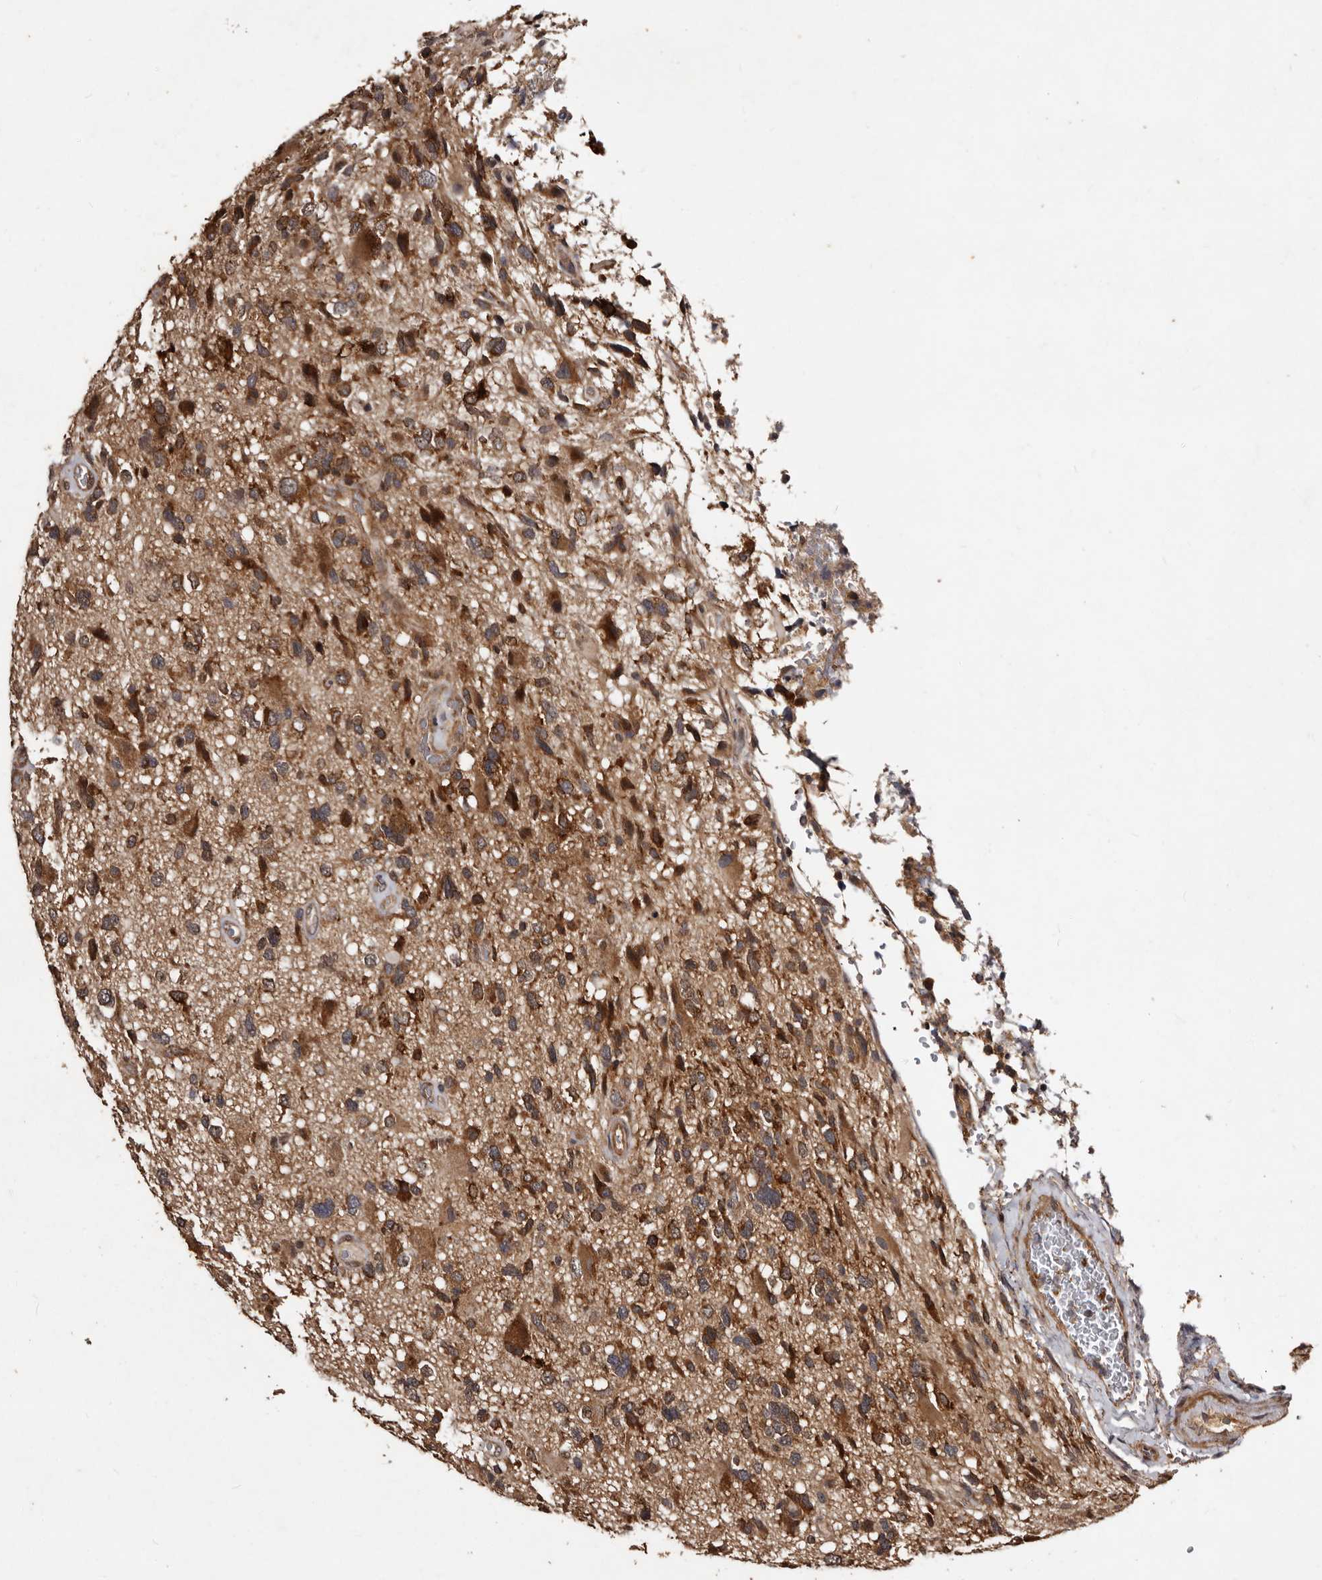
{"staining": {"intensity": "moderate", "quantity": ">75%", "location": "cytoplasmic/membranous"}, "tissue": "glioma", "cell_type": "Tumor cells", "image_type": "cancer", "snomed": [{"axis": "morphology", "description": "Glioma, malignant, High grade"}, {"axis": "topography", "description": "Brain"}], "caption": "Glioma tissue displays moderate cytoplasmic/membranous expression in about >75% of tumor cells, visualized by immunohistochemistry. The staining was performed using DAB (3,3'-diaminobenzidine) to visualize the protein expression in brown, while the nuclei were stained in blue with hematoxylin (Magnification: 20x).", "gene": "MKRN3", "patient": {"sex": "male", "age": 33}}